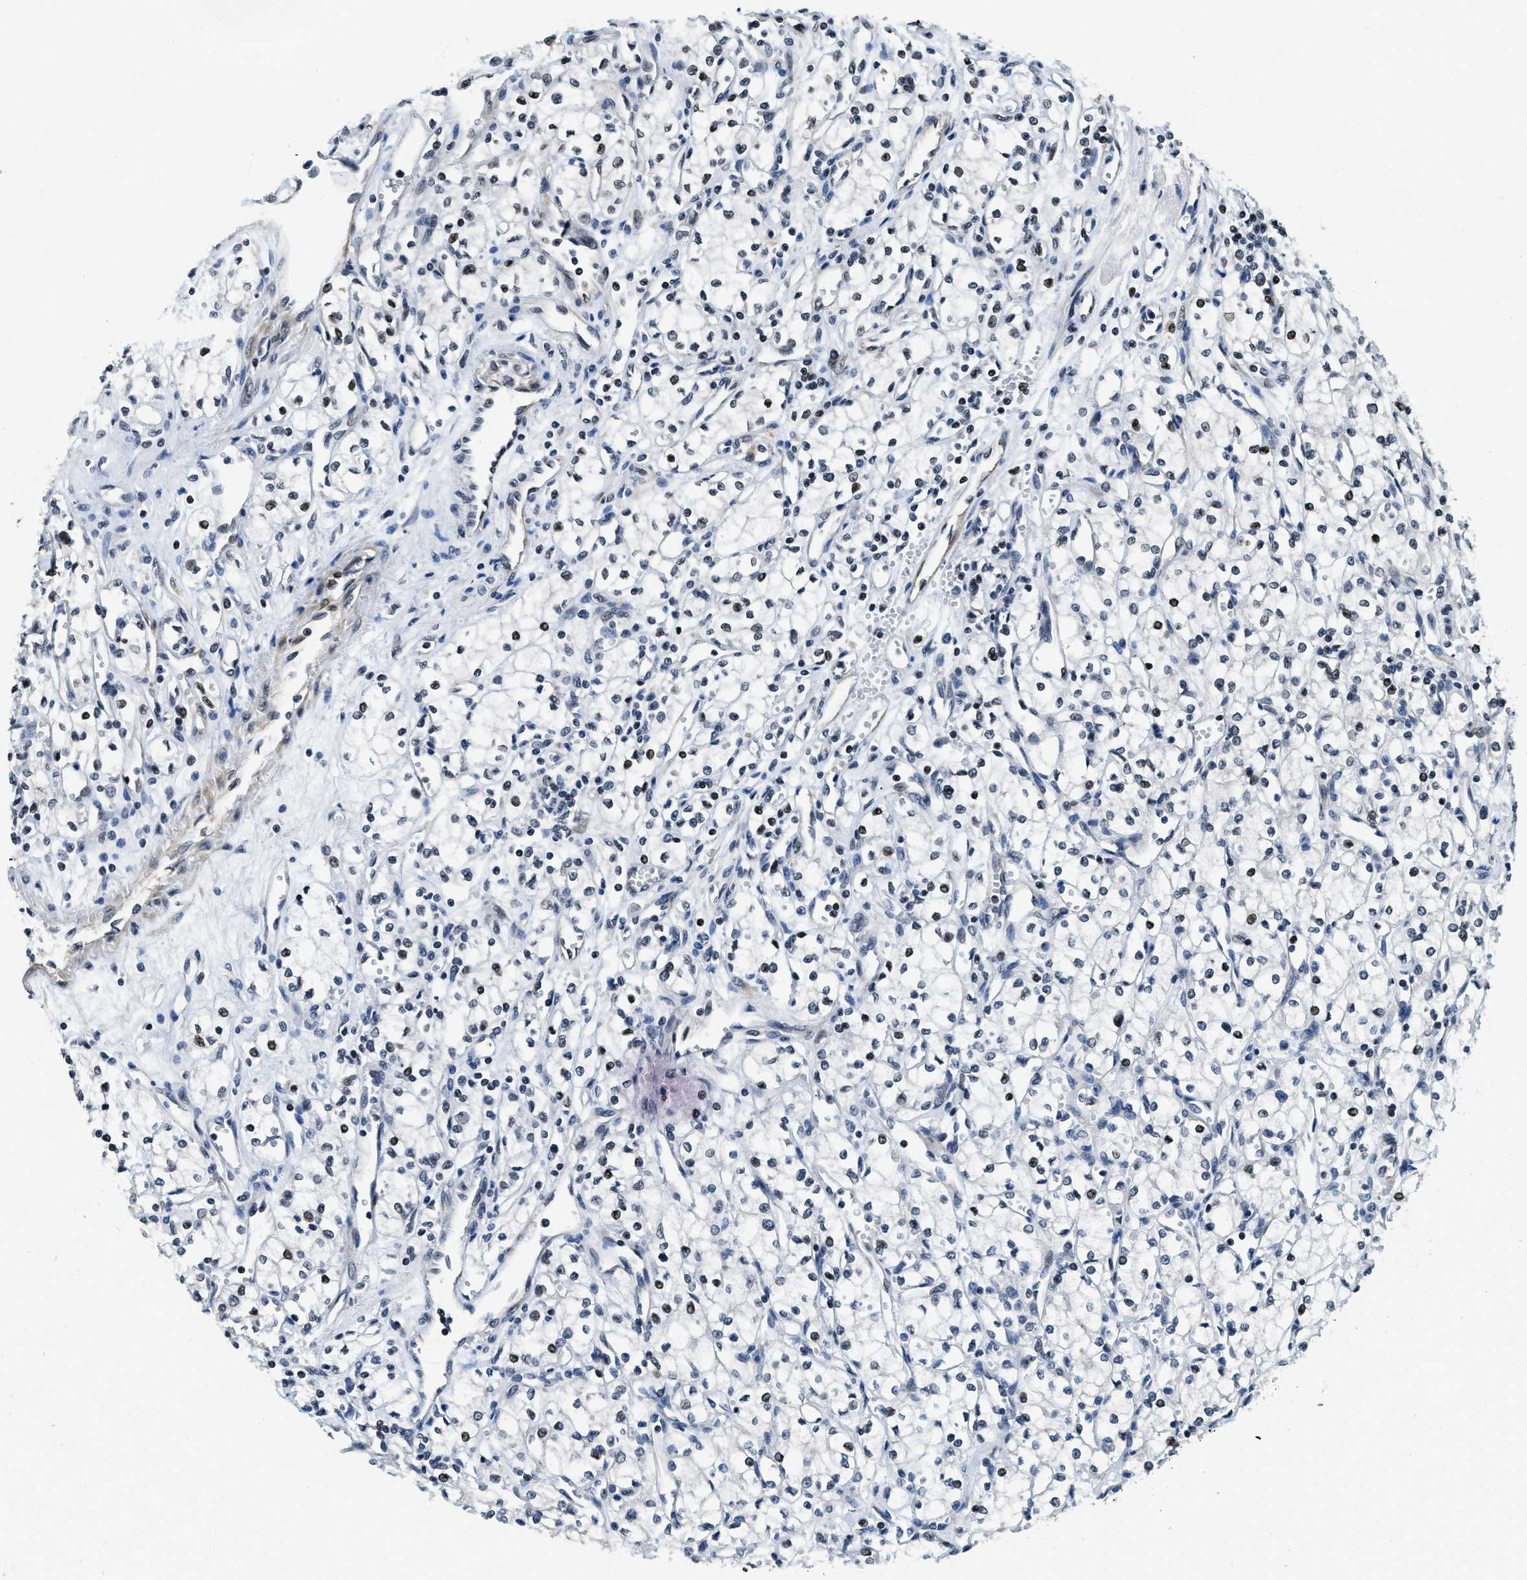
{"staining": {"intensity": "weak", "quantity": ">75%", "location": "nuclear"}, "tissue": "renal cancer", "cell_type": "Tumor cells", "image_type": "cancer", "snomed": [{"axis": "morphology", "description": "Adenocarcinoma, NOS"}, {"axis": "topography", "description": "Kidney"}], "caption": "Immunohistochemistry (IHC) image of human adenocarcinoma (renal) stained for a protein (brown), which demonstrates low levels of weak nuclear positivity in approximately >75% of tumor cells.", "gene": "ZC3HC1", "patient": {"sex": "male", "age": 59}}